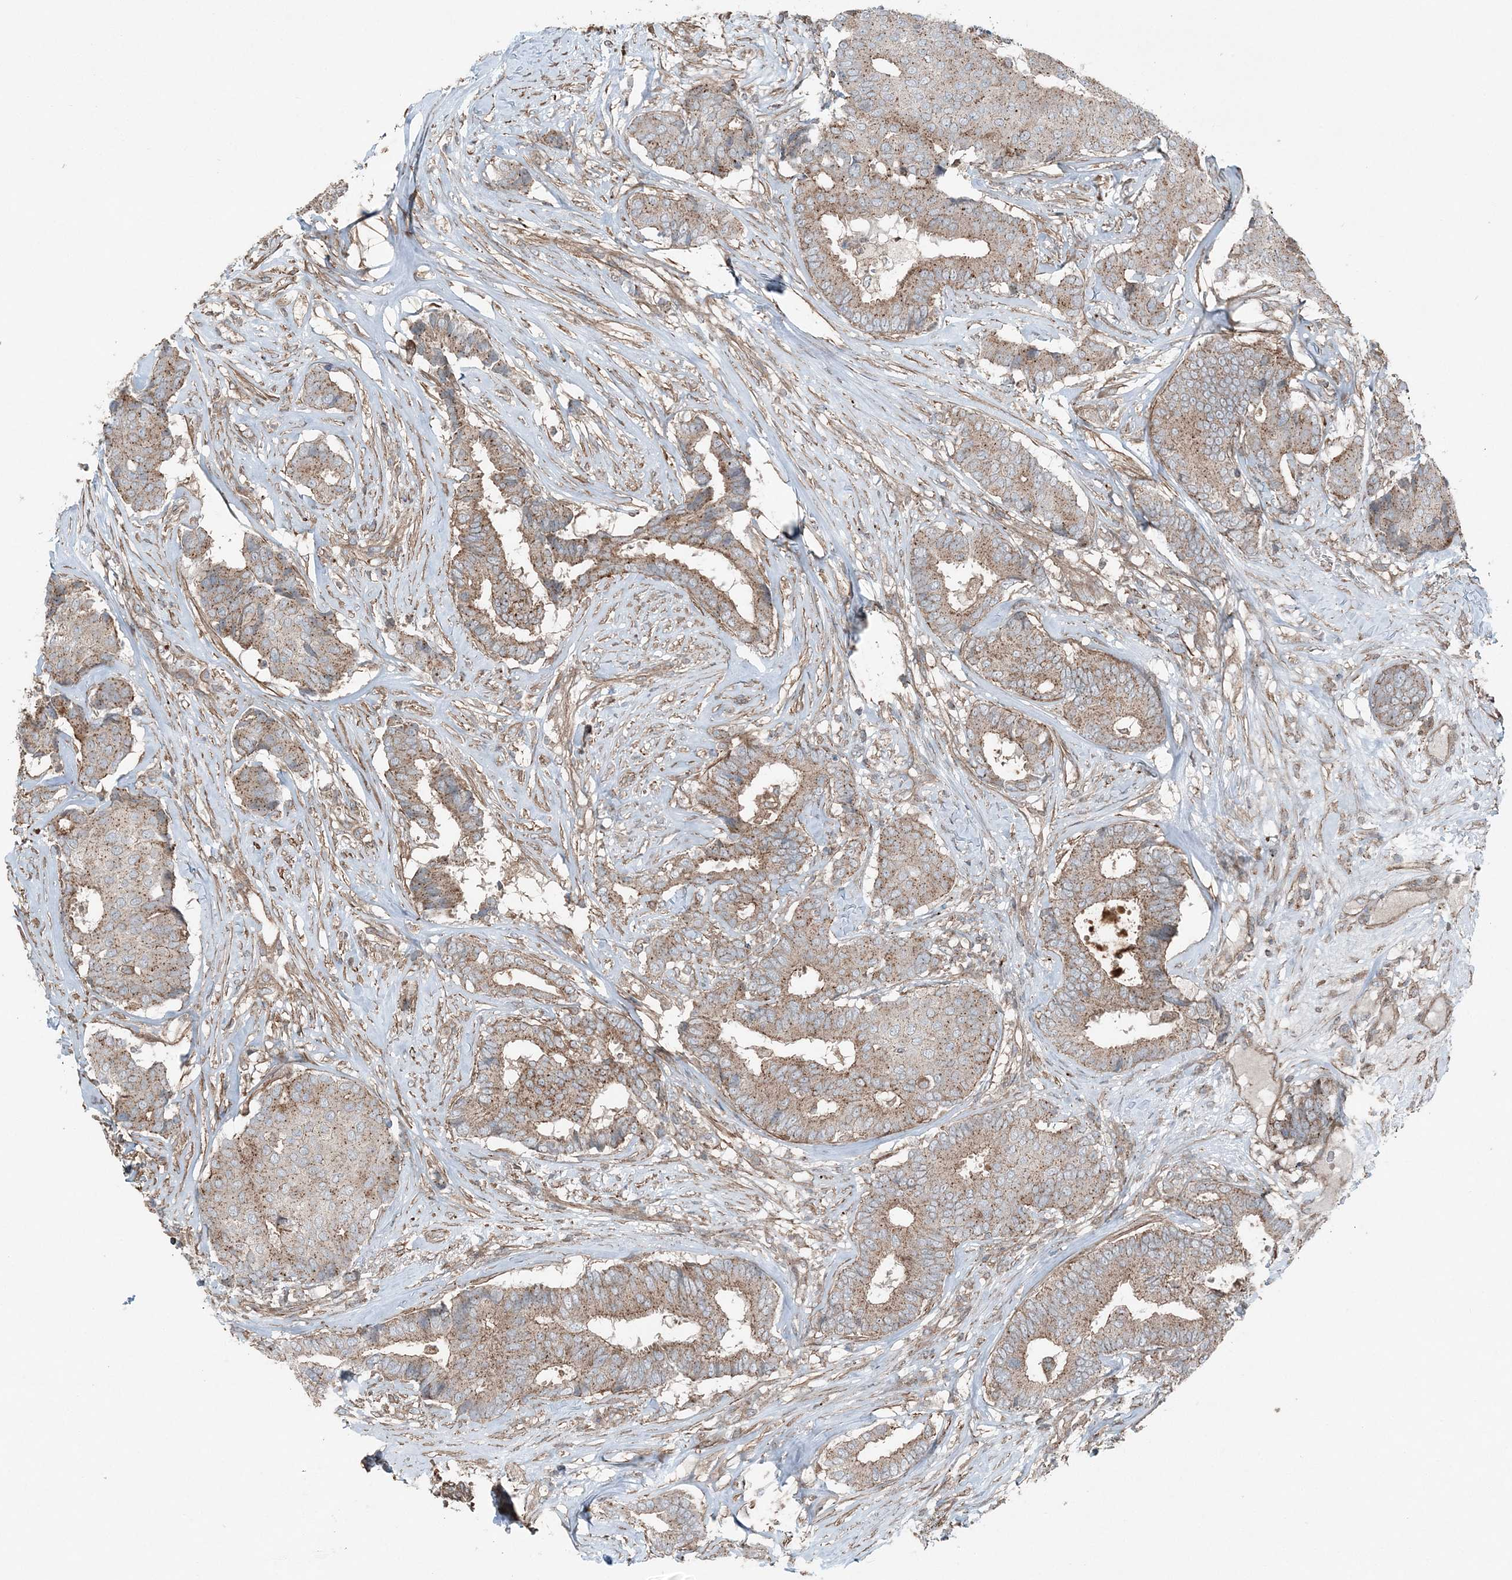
{"staining": {"intensity": "weak", "quantity": ">75%", "location": "cytoplasmic/membranous"}, "tissue": "breast cancer", "cell_type": "Tumor cells", "image_type": "cancer", "snomed": [{"axis": "morphology", "description": "Duct carcinoma"}, {"axis": "topography", "description": "Breast"}], "caption": "High-power microscopy captured an immunohistochemistry photomicrograph of breast cancer (intraductal carcinoma), revealing weak cytoplasmic/membranous expression in about >75% of tumor cells. (DAB (3,3'-diaminobenzidine) IHC, brown staining for protein, blue staining for nuclei).", "gene": "KY", "patient": {"sex": "female", "age": 75}}